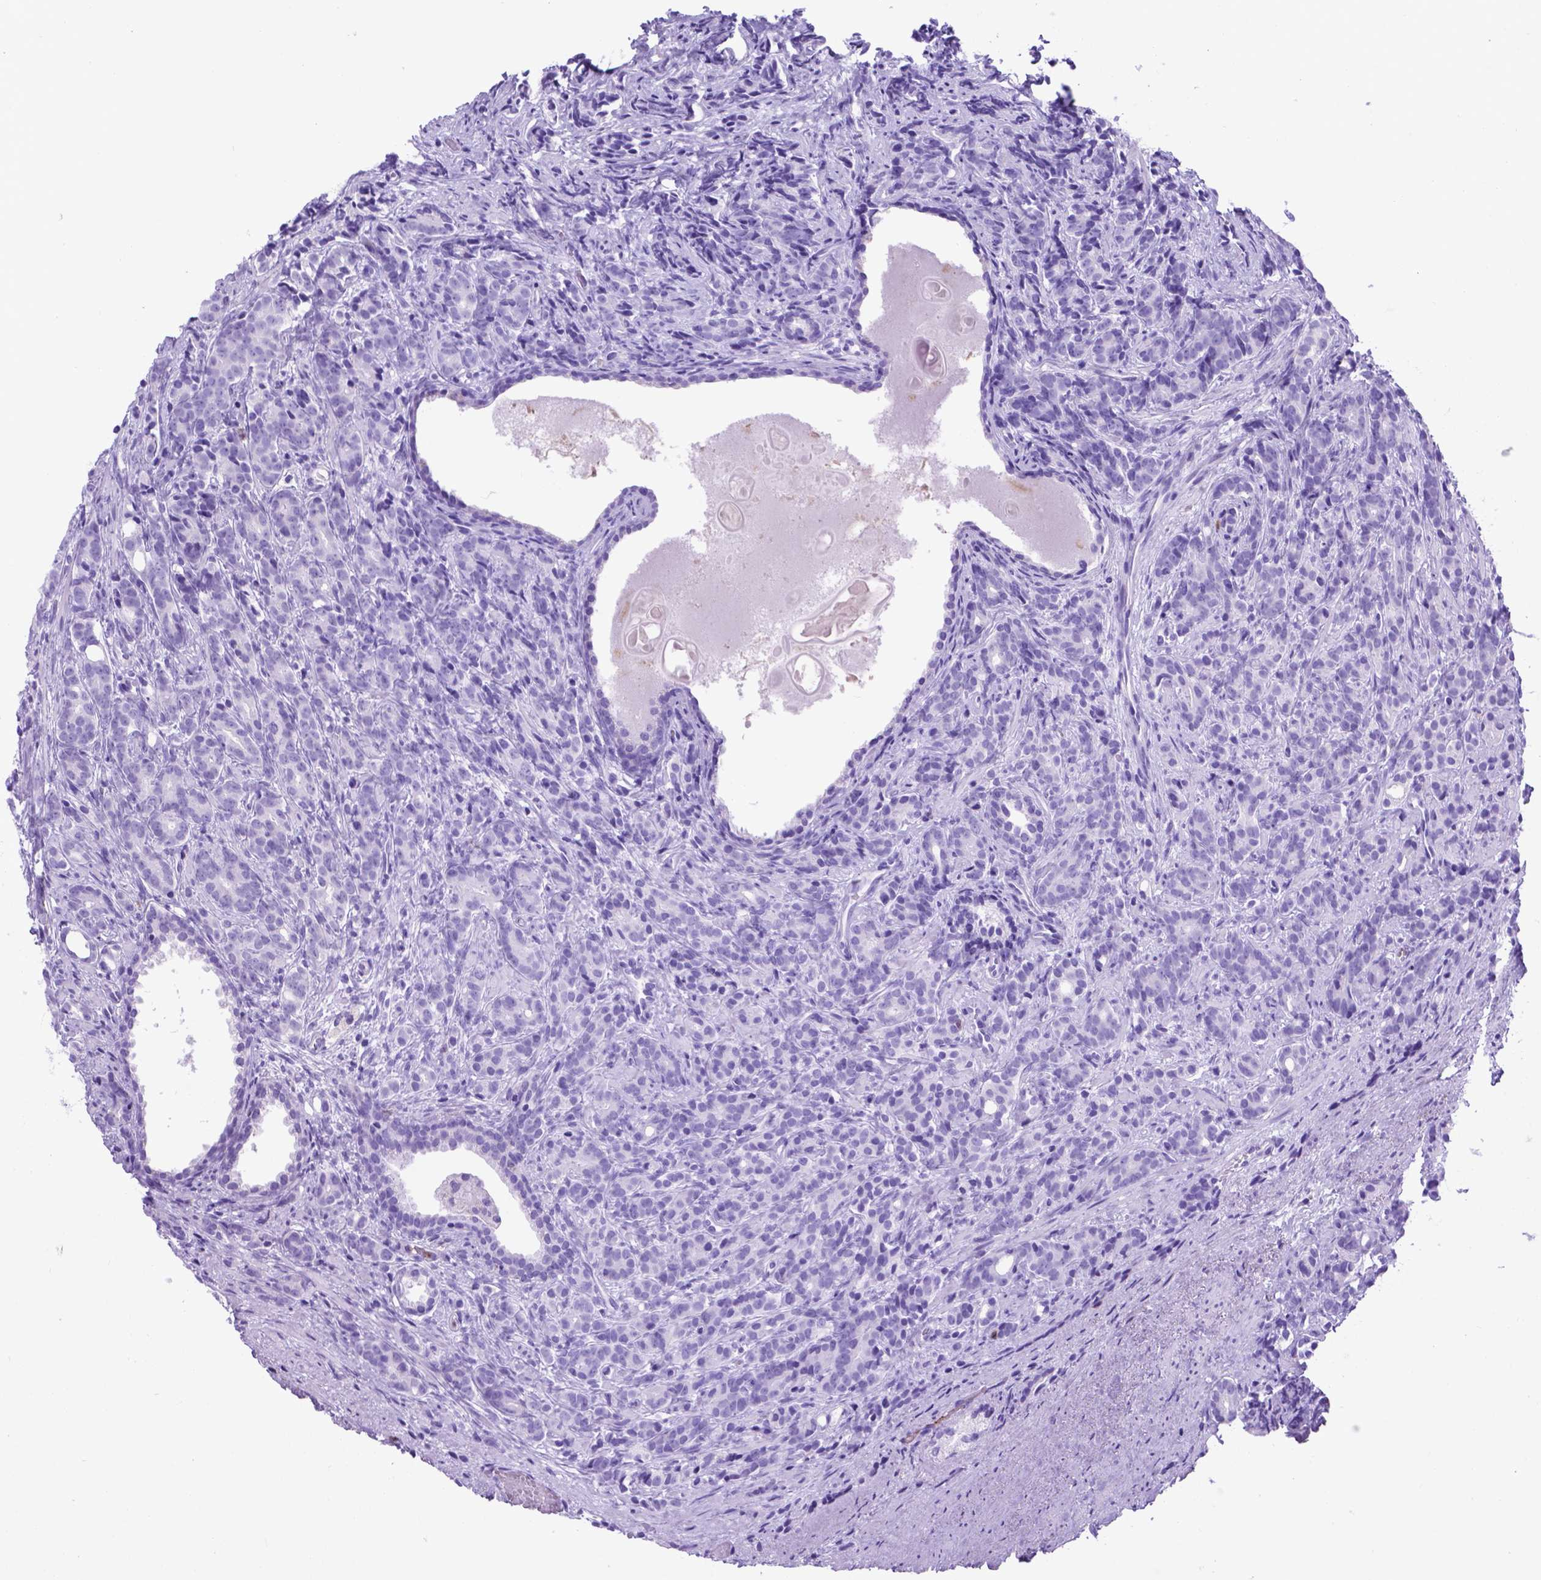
{"staining": {"intensity": "negative", "quantity": "none", "location": "none"}, "tissue": "prostate cancer", "cell_type": "Tumor cells", "image_type": "cancer", "snomed": [{"axis": "morphology", "description": "Adenocarcinoma, High grade"}, {"axis": "topography", "description": "Prostate"}], "caption": "There is no significant positivity in tumor cells of prostate cancer. (Immunohistochemistry, brightfield microscopy, high magnification).", "gene": "LZTR1", "patient": {"sex": "male", "age": 84}}